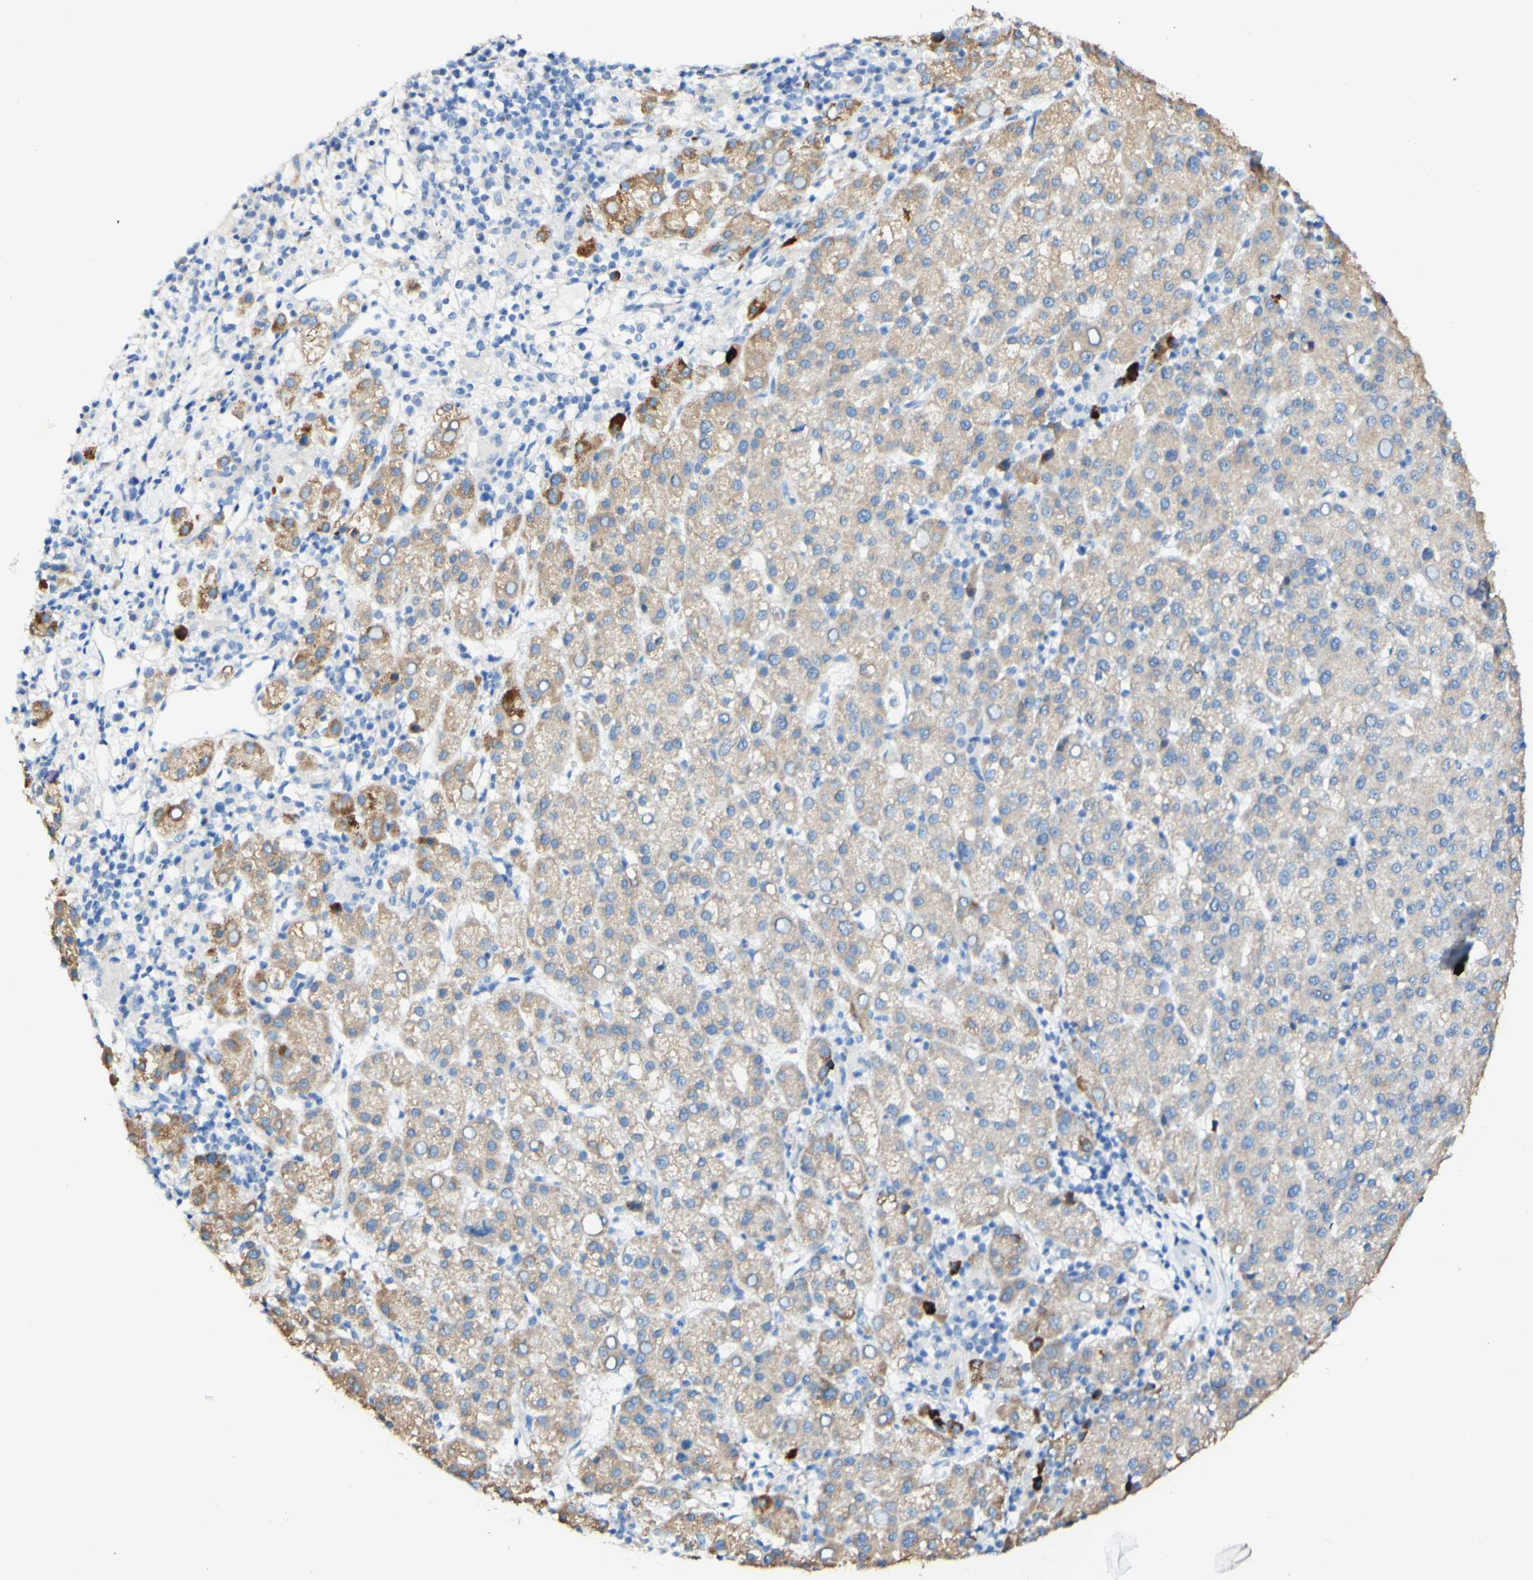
{"staining": {"intensity": "moderate", "quantity": ">75%", "location": "cytoplasmic/membranous"}, "tissue": "liver cancer", "cell_type": "Tumor cells", "image_type": "cancer", "snomed": [{"axis": "morphology", "description": "Carcinoma, Hepatocellular, NOS"}, {"axis": "topography", "description": "Liver"}], "caption": "DAB immunohistochemical staining of liver hepatocellular carcinoma shows moderate cytoplasmic/membranous protein staining in approximately >75% of tumor cells. (DAB (3,3'-diaminobenzidine) IHC, brown staining for protein, blue staining for nuclei).", "gene": "FGF4", "patient": {"sex": "female", "age": 58}}